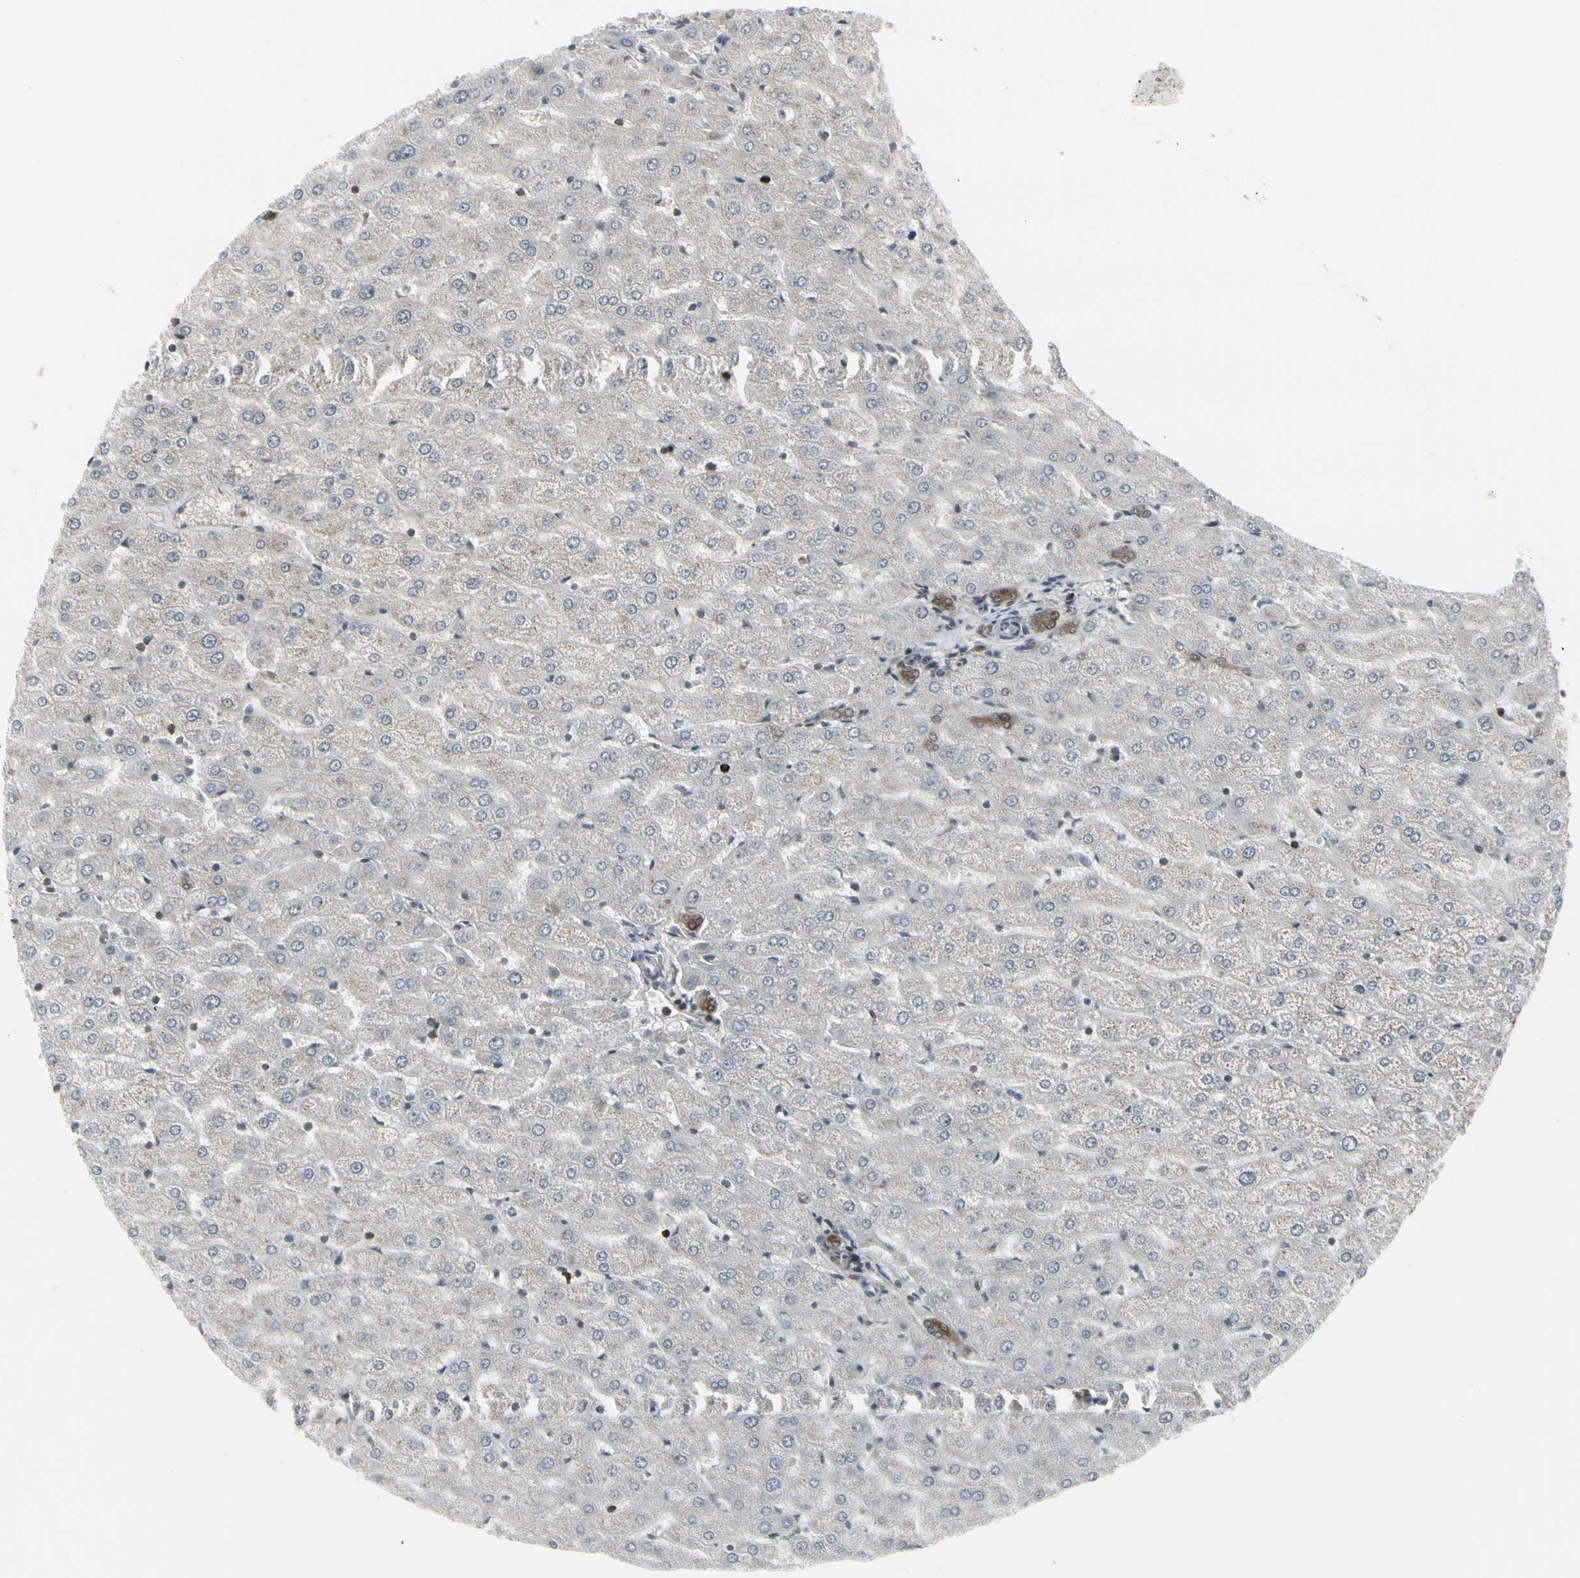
{"staining": {"intensity": "moderate", "quantity": ">75%", "location": "cytoplasmic/membranous"}, "tissue": "liver", "cell_type": "Cholangiocytes", "image_type": "normal", "snomed": [{"axis": "morphology", "description": "Normal tissue, NOS"}, {"axis": "morphology", "description": "Fibrosis, NOS"}, {"axis": "topography", "description": "Liver"}], "caption": "This histopathology image displays immunohistochemistry (IHC) staining of normal liver, with medium moderate cytoplasmic/membranous positivity in about >75% of cholangiocytes.", "gene": "IGFBP6", "patient": {"sex": "female", "age": 29}}